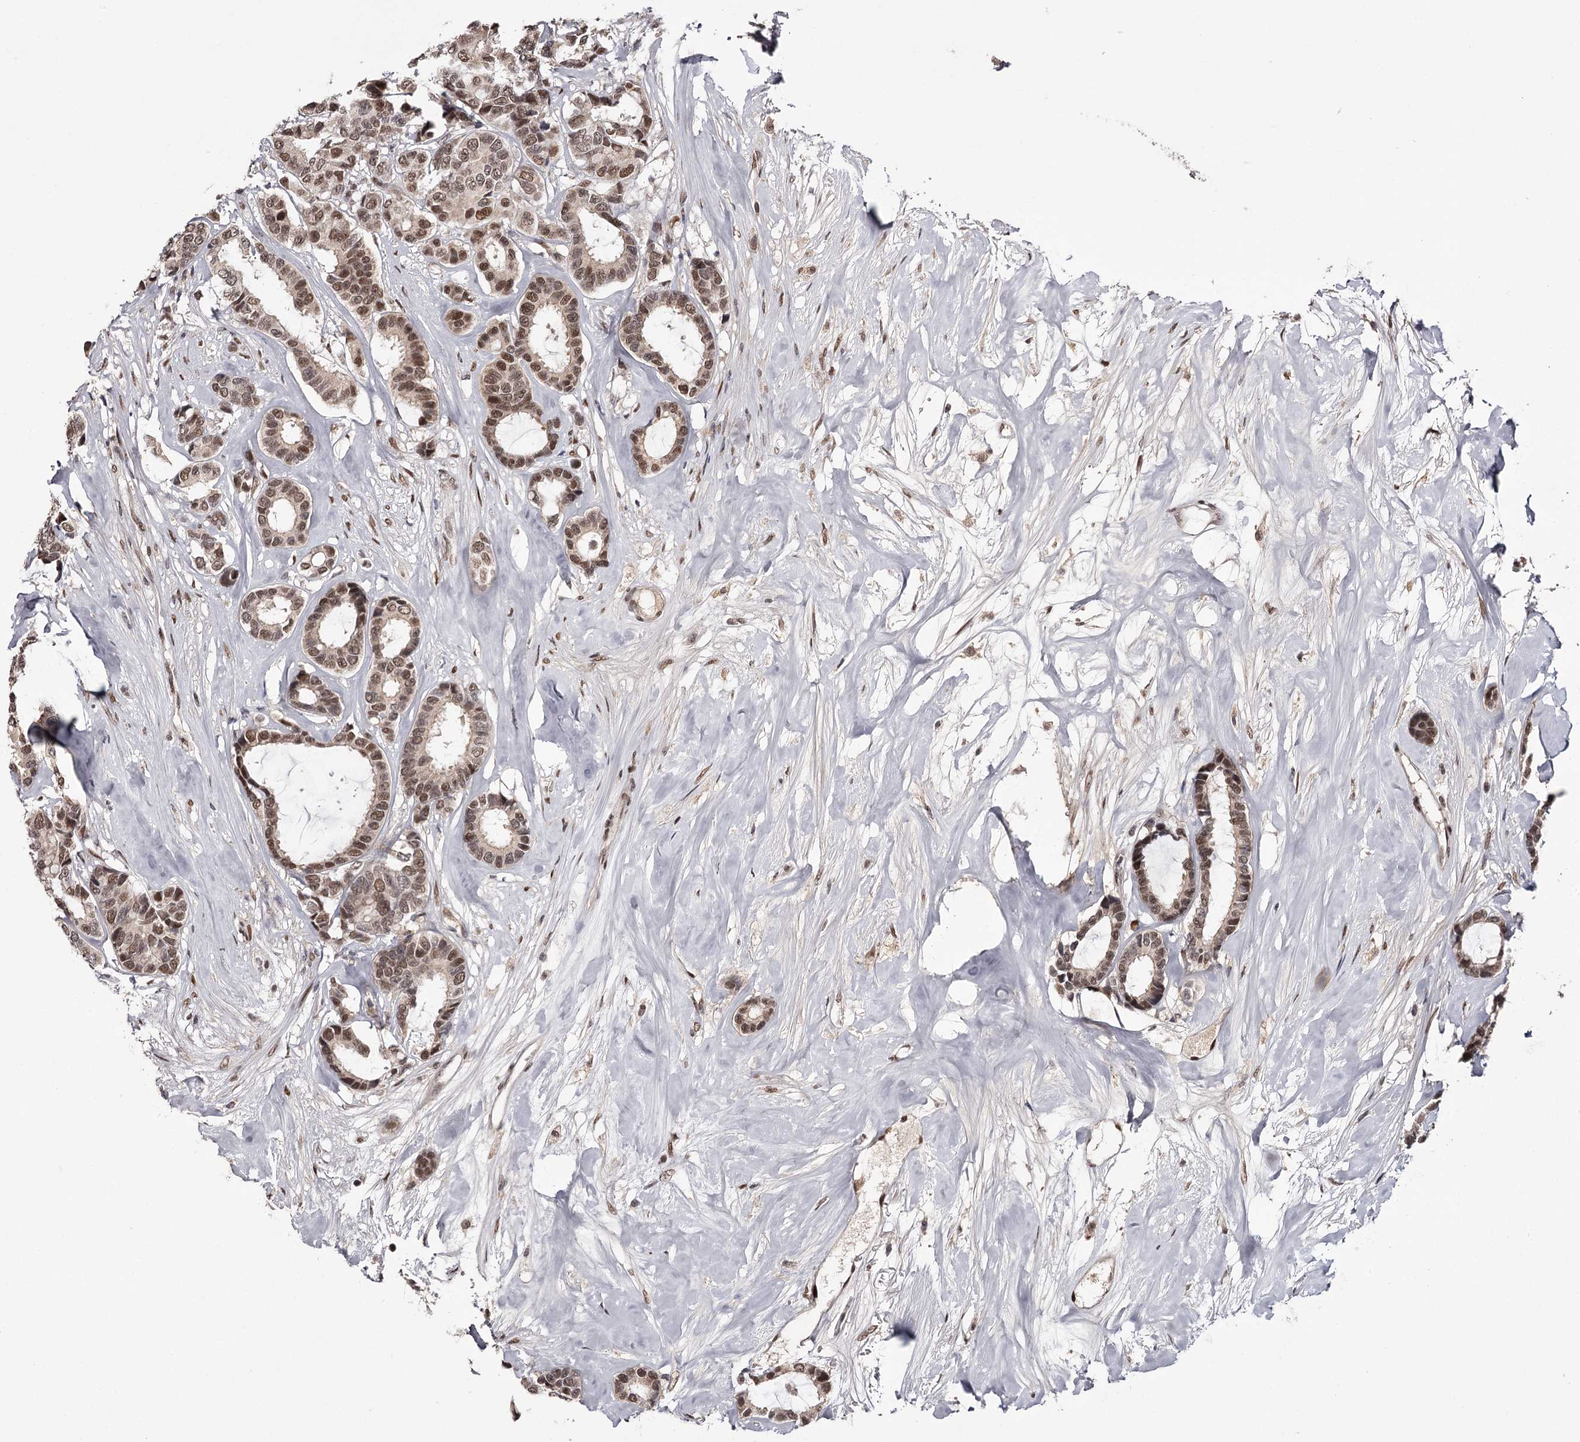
{"staining": {"intensity": "moderate", "quantity": ">75%", "location": "nuclear"}, "tissue": "breast cancer", "cell_type": "Tumor cells", "image_type": "cancer", "snomed": [{"axis": "morphology", "description": "Duct carcinoma"}, {"axis": "topography", "description": "Breast"}], "caption": "Human infiltrating ductal carcinoma (breast) stained with a protein marker reveals moderate staining in tumor cells.", "gene": "TTC33", "patient": {"sex": "female", "age": 87}}